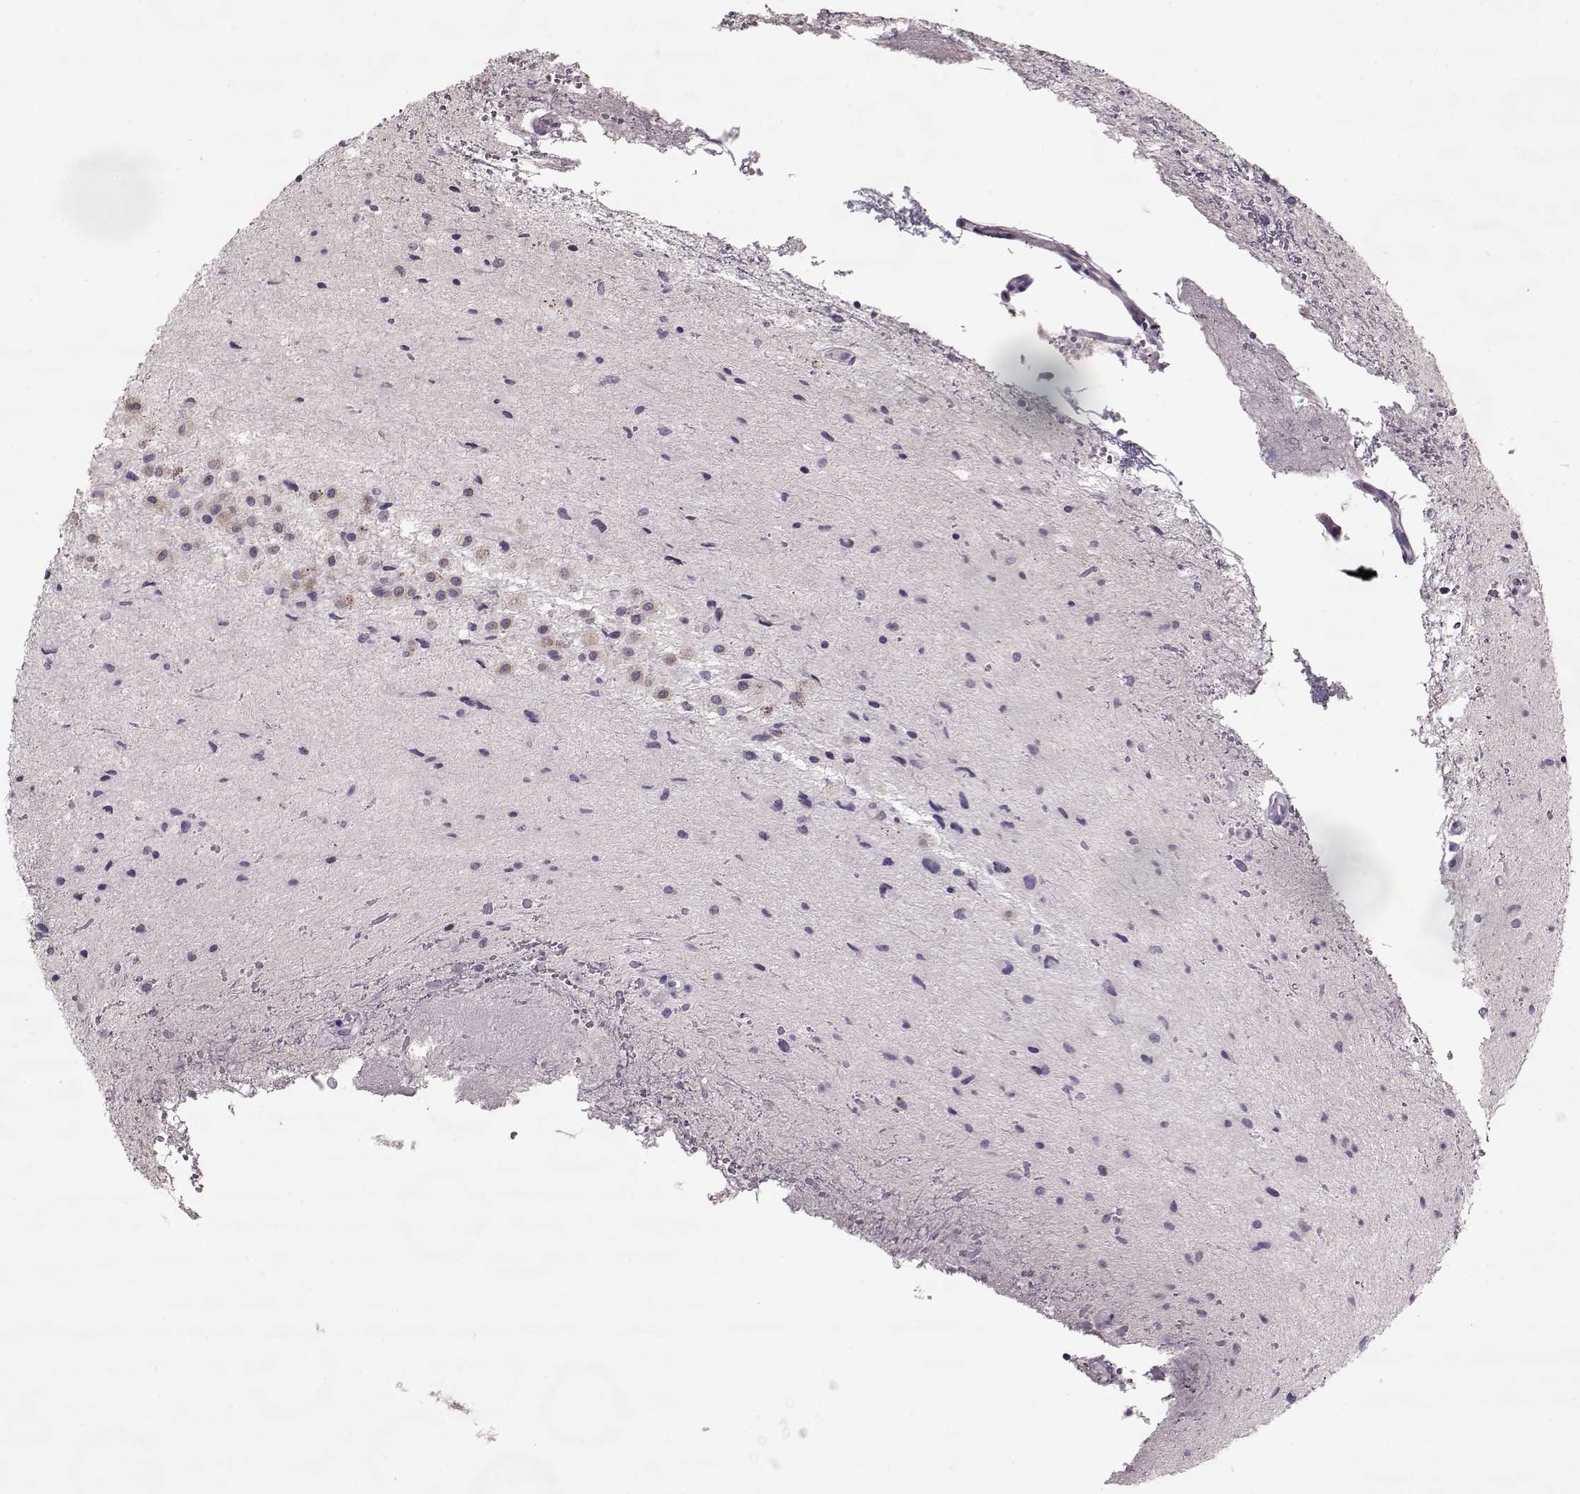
{"staining": {"intensity": "negative", "quantity": "none", "location": "none"}, "tissue": "glioma", "cell_type": "Tumor cells", "image_type": "cancer", "snomed": [{"axis": "morphology", "description": "Glioma, malignant, Low grade"}, {"axis": "topography", "description": "Cerebellum"}], "caption": "High magnification brightfield microscopy of low-grade glioma (malignant) stained with DAB (brown) and counterstained with hematoxylin (blue): tumor cells show no significant expression.", "gene": "ACOT11", "patient": {"sex": "female", "age": 14}}